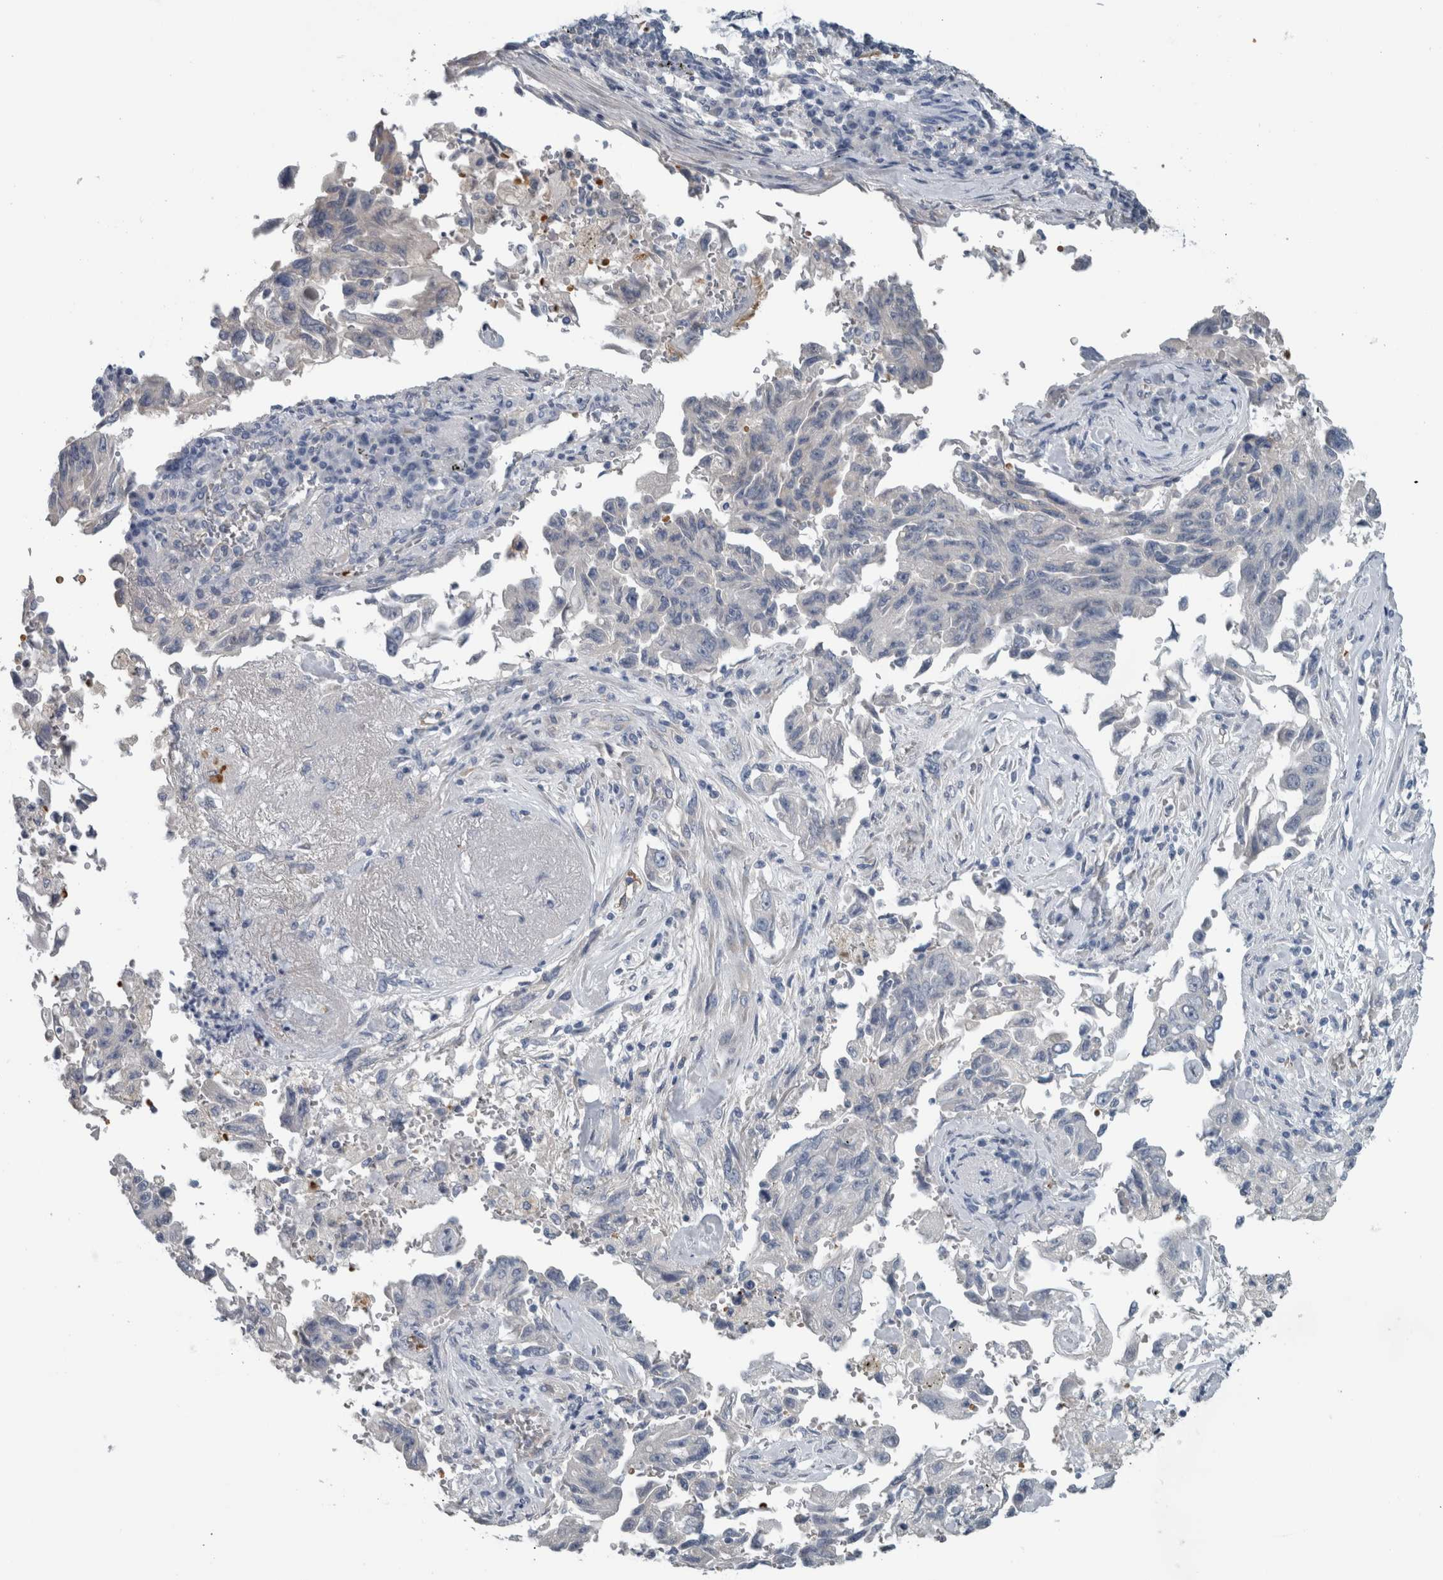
{"staining": {"intensity": "negative", "quantity": "none", "location": "none"}, "tissue": "lung cancer", "cell_type": "Tumor cells", "image_type": "cancer", "snomed": [{"axis": "morphology", "description": "Adenocarcinoma, NOS"}, {"axis": "topography", "description": "Lung"}], "caption": "DAB (3,3'-diaminobenzidine) immunohistochemical staining of adenocarcinoma (lung) exhibits no significant expression in tumor cells.", "gene": "SH3GL2", "patient": {"sex": "female", "age": 51}}